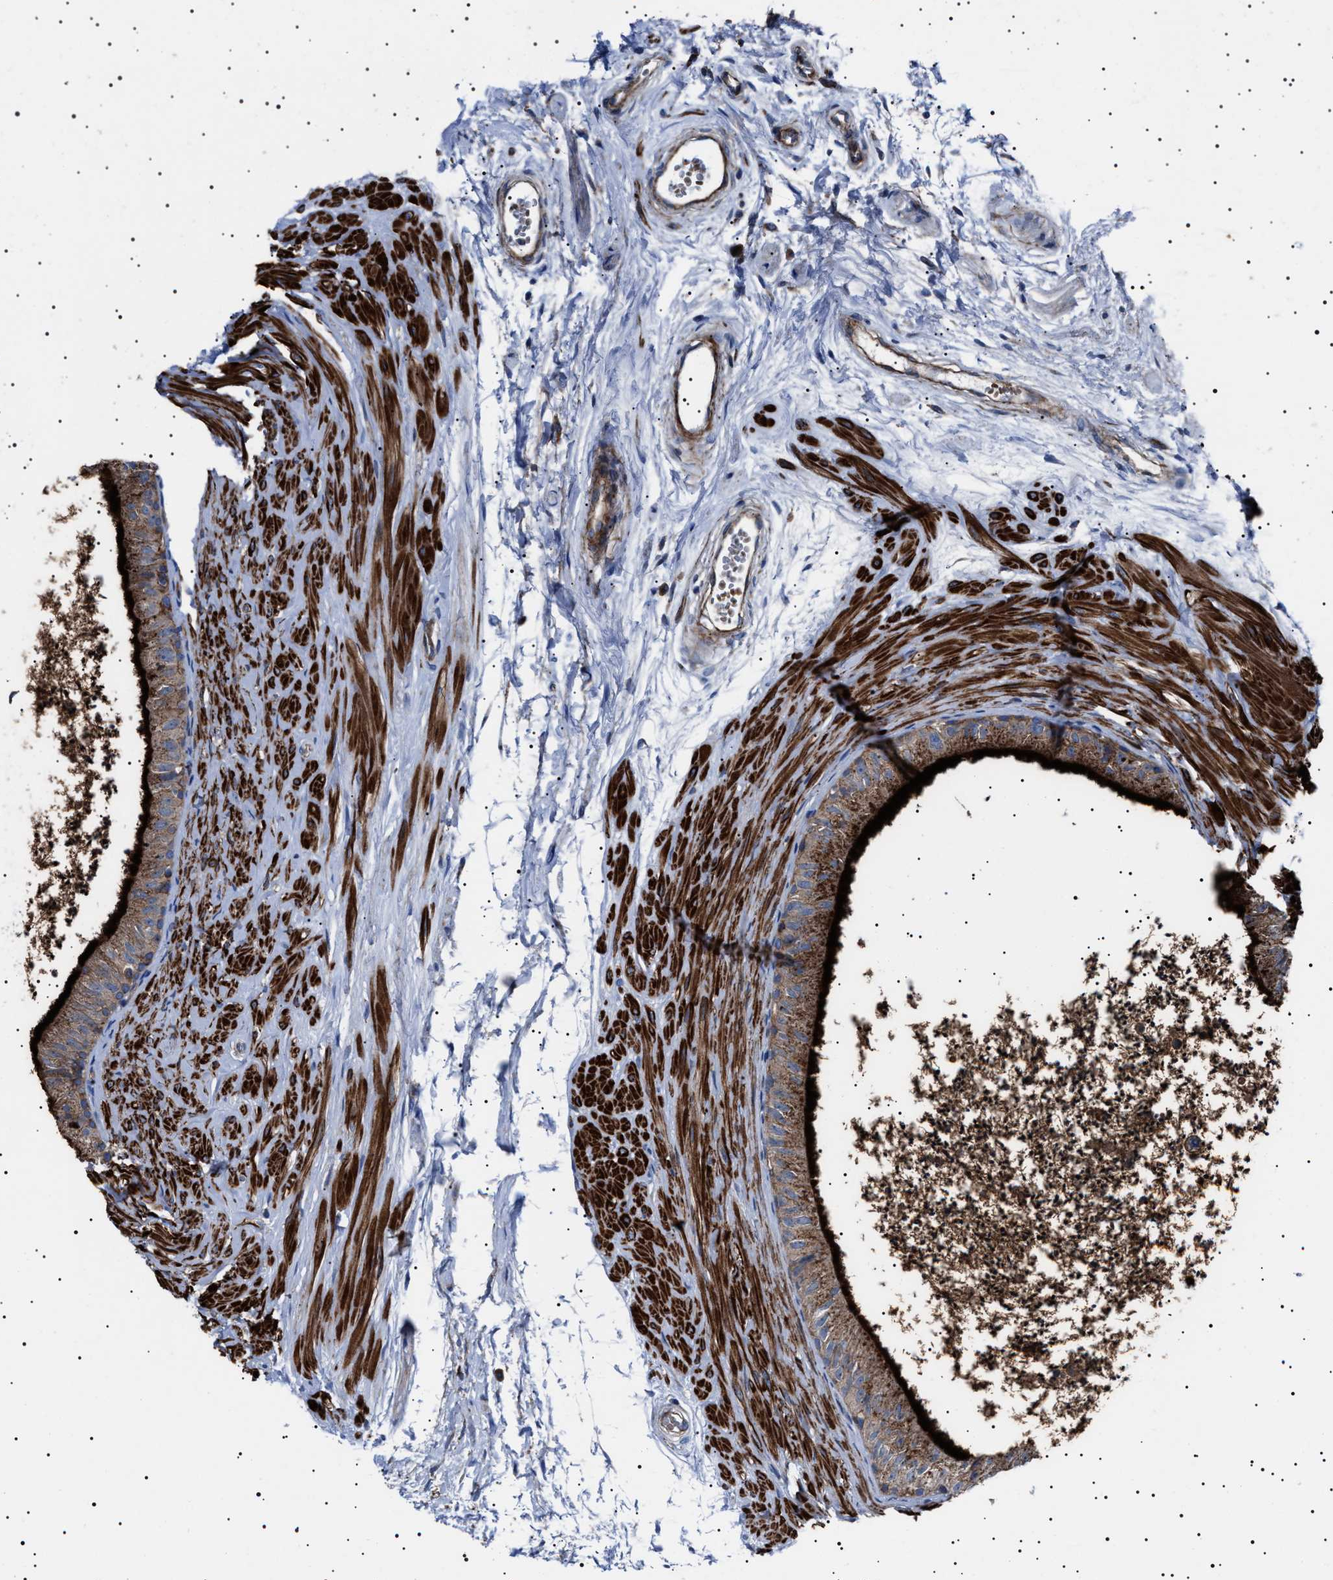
{"staining": {"intensity": "strong", "quantity": ">75%", "location": "cytoplasmic/membranous"}, "tissue": "epididymis", "cell_type": "Glandular cells", "image_type": "normal", "snomed": [{"axis": "morphology", "description": "Normal tissue, NOS"}, {"axis": "topography", "description": "Epididymis"}], "caption": "The immunohistochemical stain highlights strong cytoplasmic/membranous positivity in glandular cells of benign epididymis.", "gene": "NEU1", "patient": {"sex": "male", "age": 56}}